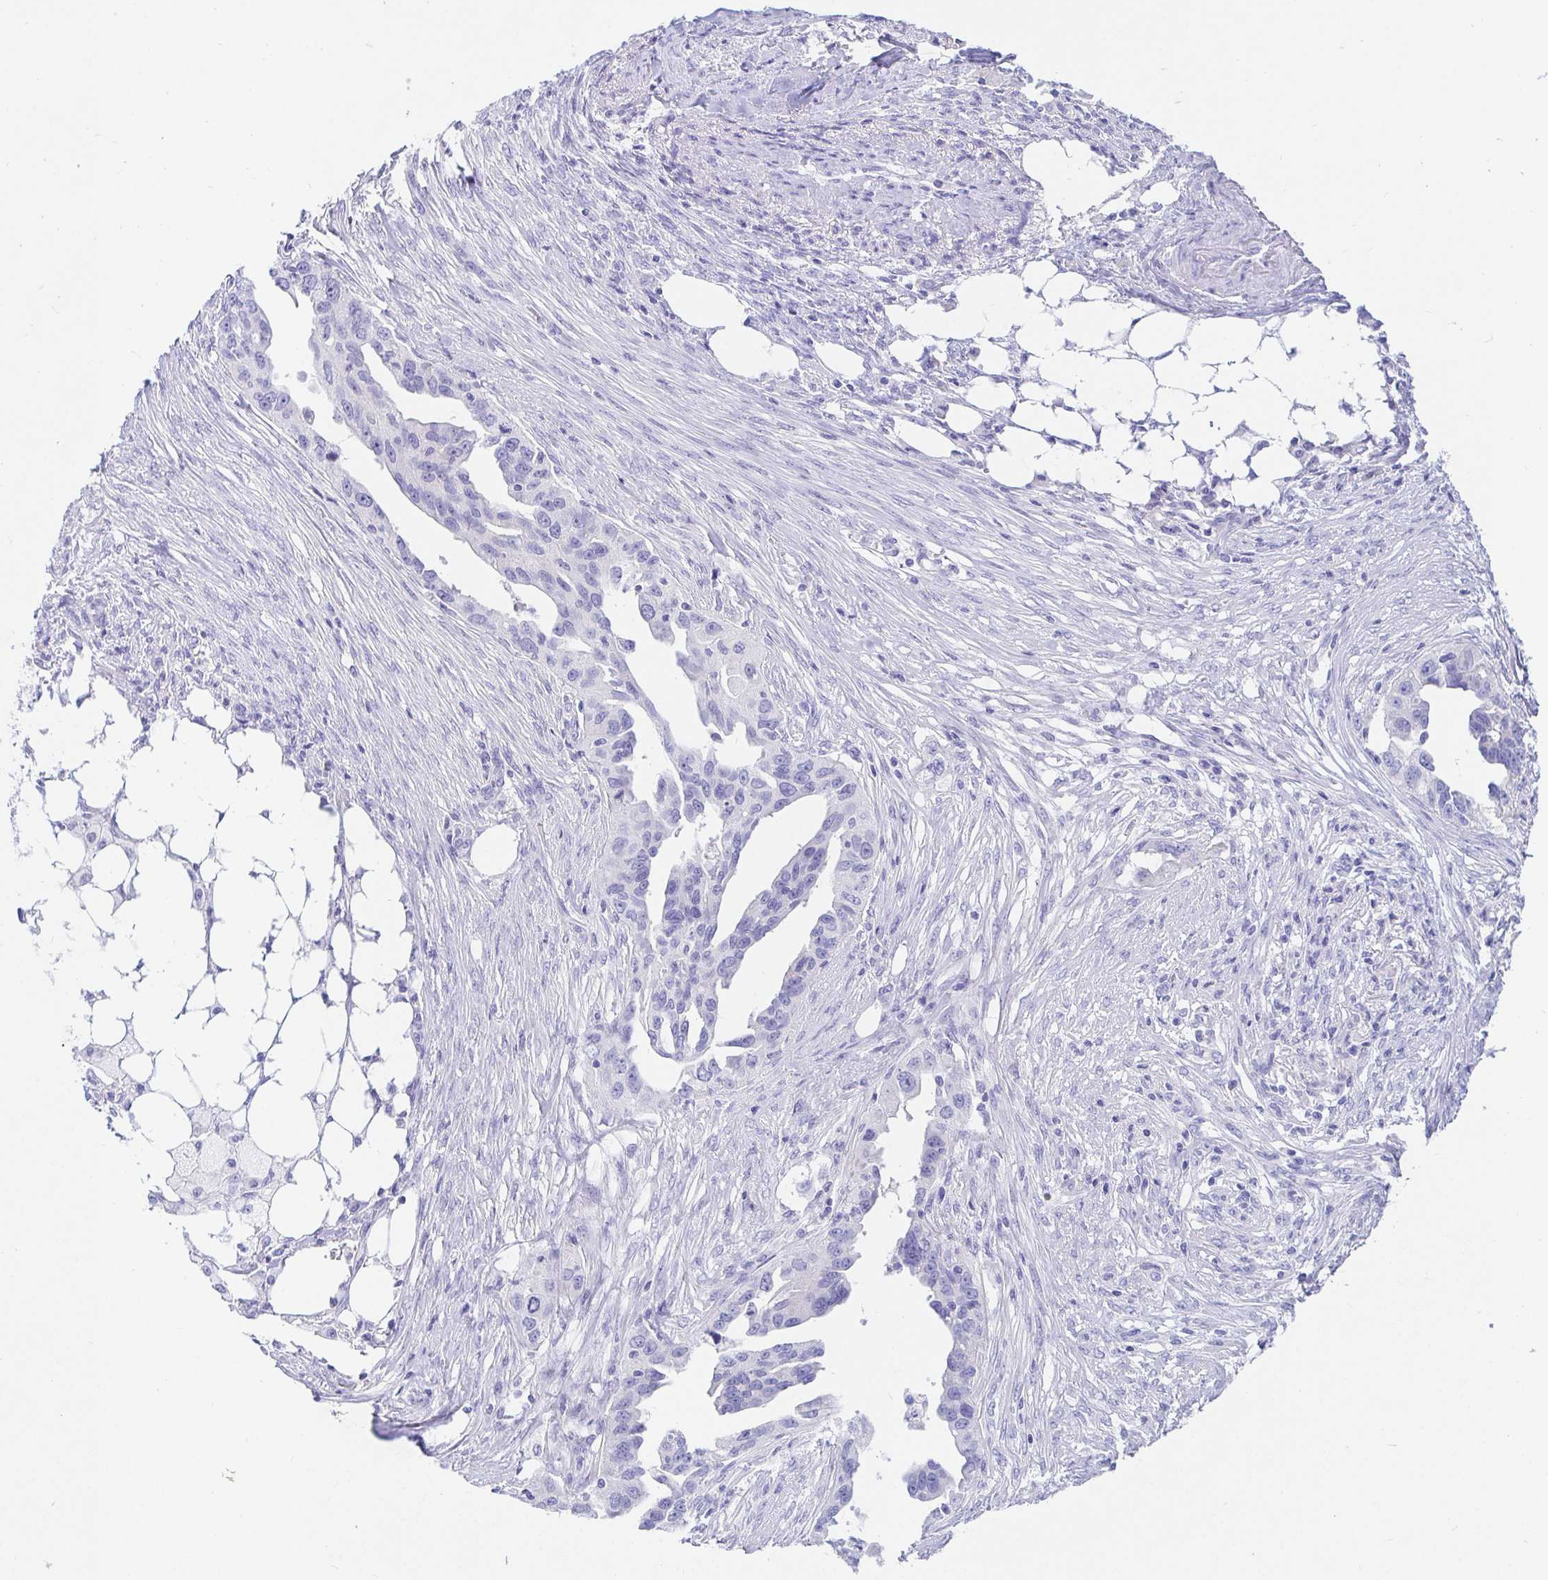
{"staining": {"intensity": "negative", "quantity": "none", "location": "none"}, "tissue": "ovarian cancer", "cell_type": "Tumor cells", "image_type": "cancer", "snomed": [{"axis": "morphology", "description": "Carcinoma, endometroid"}, {"axis": "morphology", "description": "Cystadenocarcinoma, serous, NOS"}, {"axis": "topography", "description": "Ovary"}], "caption": "An immunohistochemistry image of ovarian serous cystadenocarcinoma is shown. There is no staining in tumor cells of ovarian serous cystadenocarcinoma.", "gene": "NR2E1", "patient": {"sex": "female", "age": 45}}